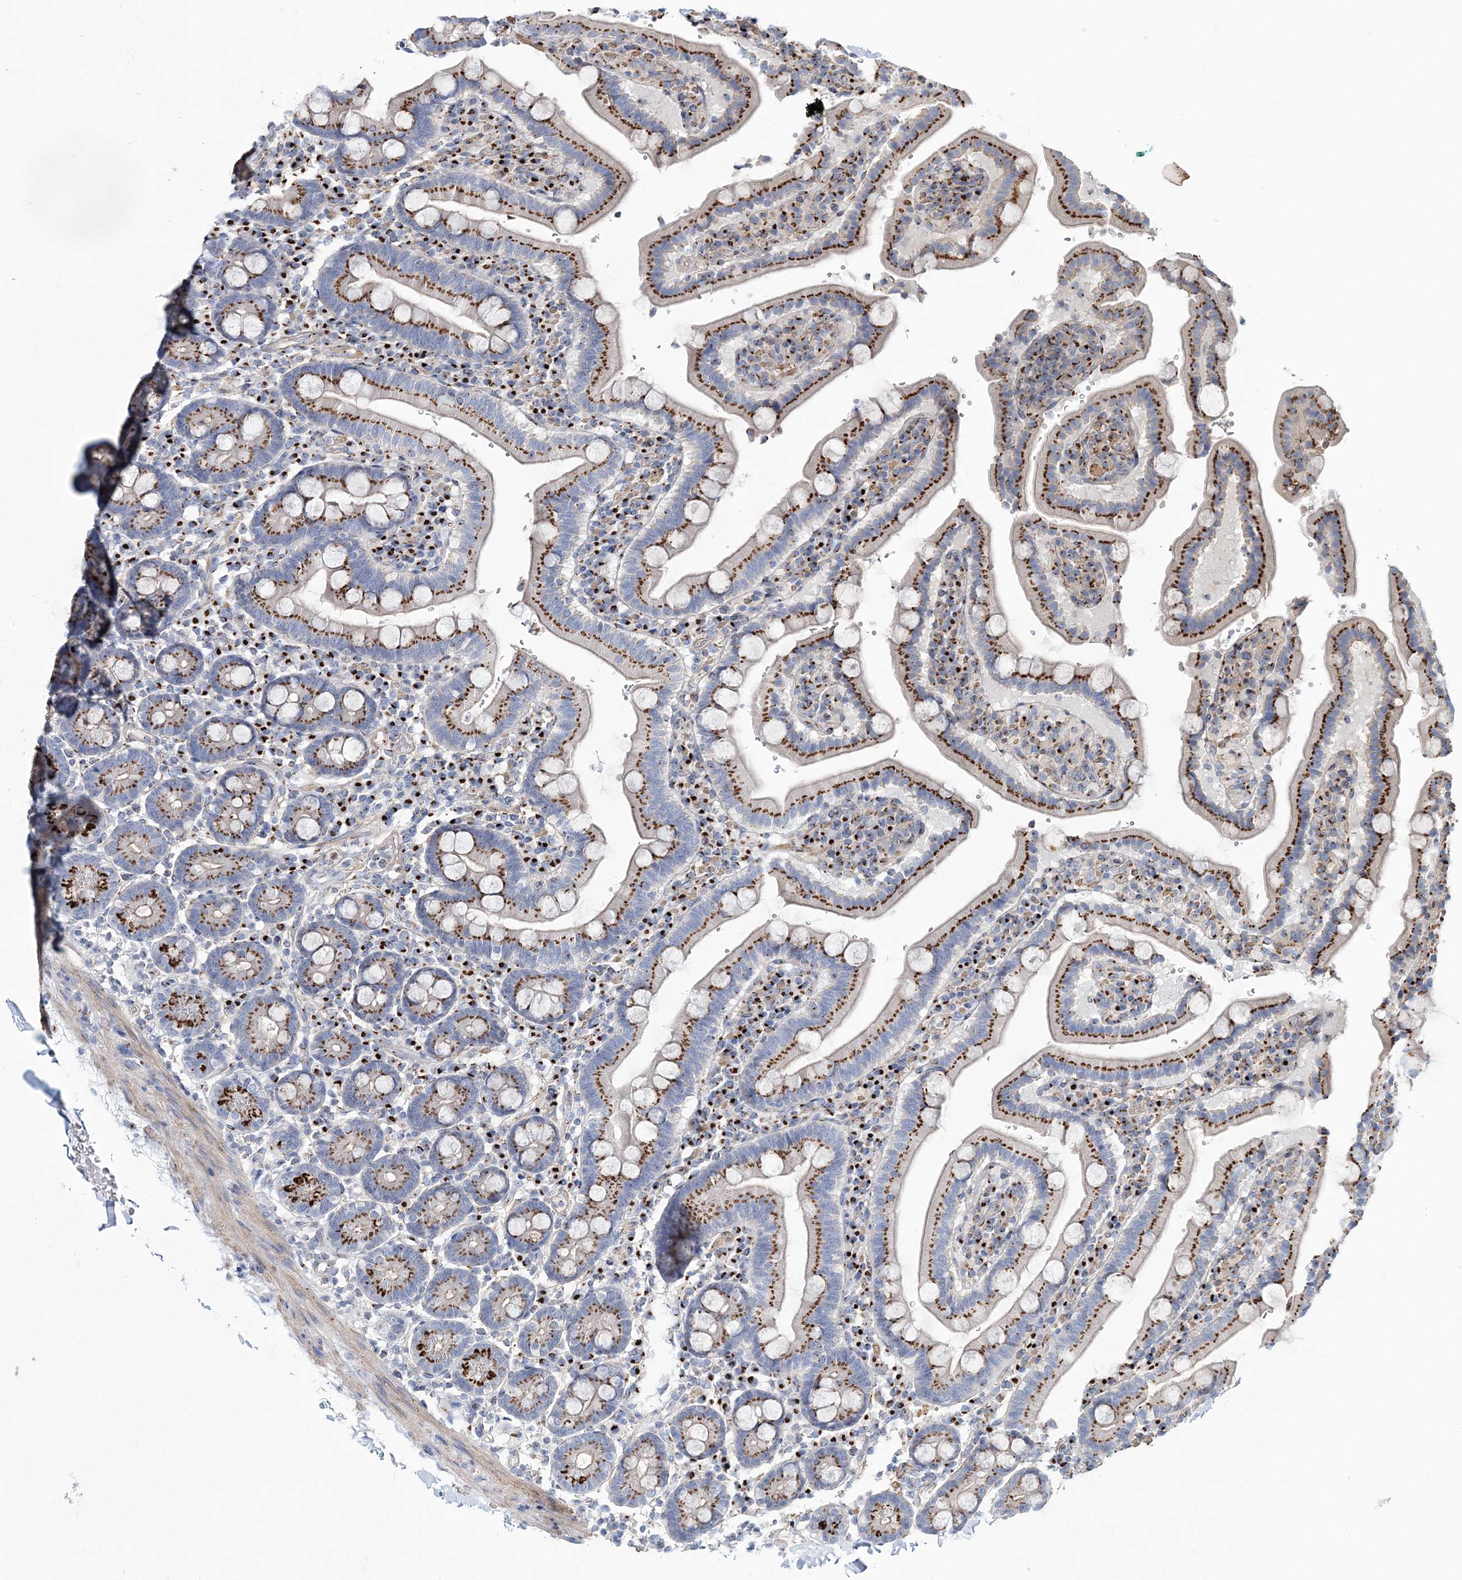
{"staining": {"intensity": "strong", "quantity": ">75%", "location": "cytoplasmic/membranous"}, "tissue": "duodenum", "cell_type": "Glandular cells", "image_type": "normal", "snomed": [{"axis": "morphology", "description": "Normal tissue, NOS"}, {"axis": "topography", "description": "Small intestine, NOS"}], "caption": "The histopathology image exhibits staining of benign duodenum, revealing strong cytoplasmic/membranous protein positivity (brown color) within glandular cells. (Stains: DAB (3,3'-diaminobenzidine) in brown, nuclei in blue, Microscopy: brightfield microscopy at high magnification).", "gene": "MAN1A2", "patient": {"sex": "female", "age": 71}}